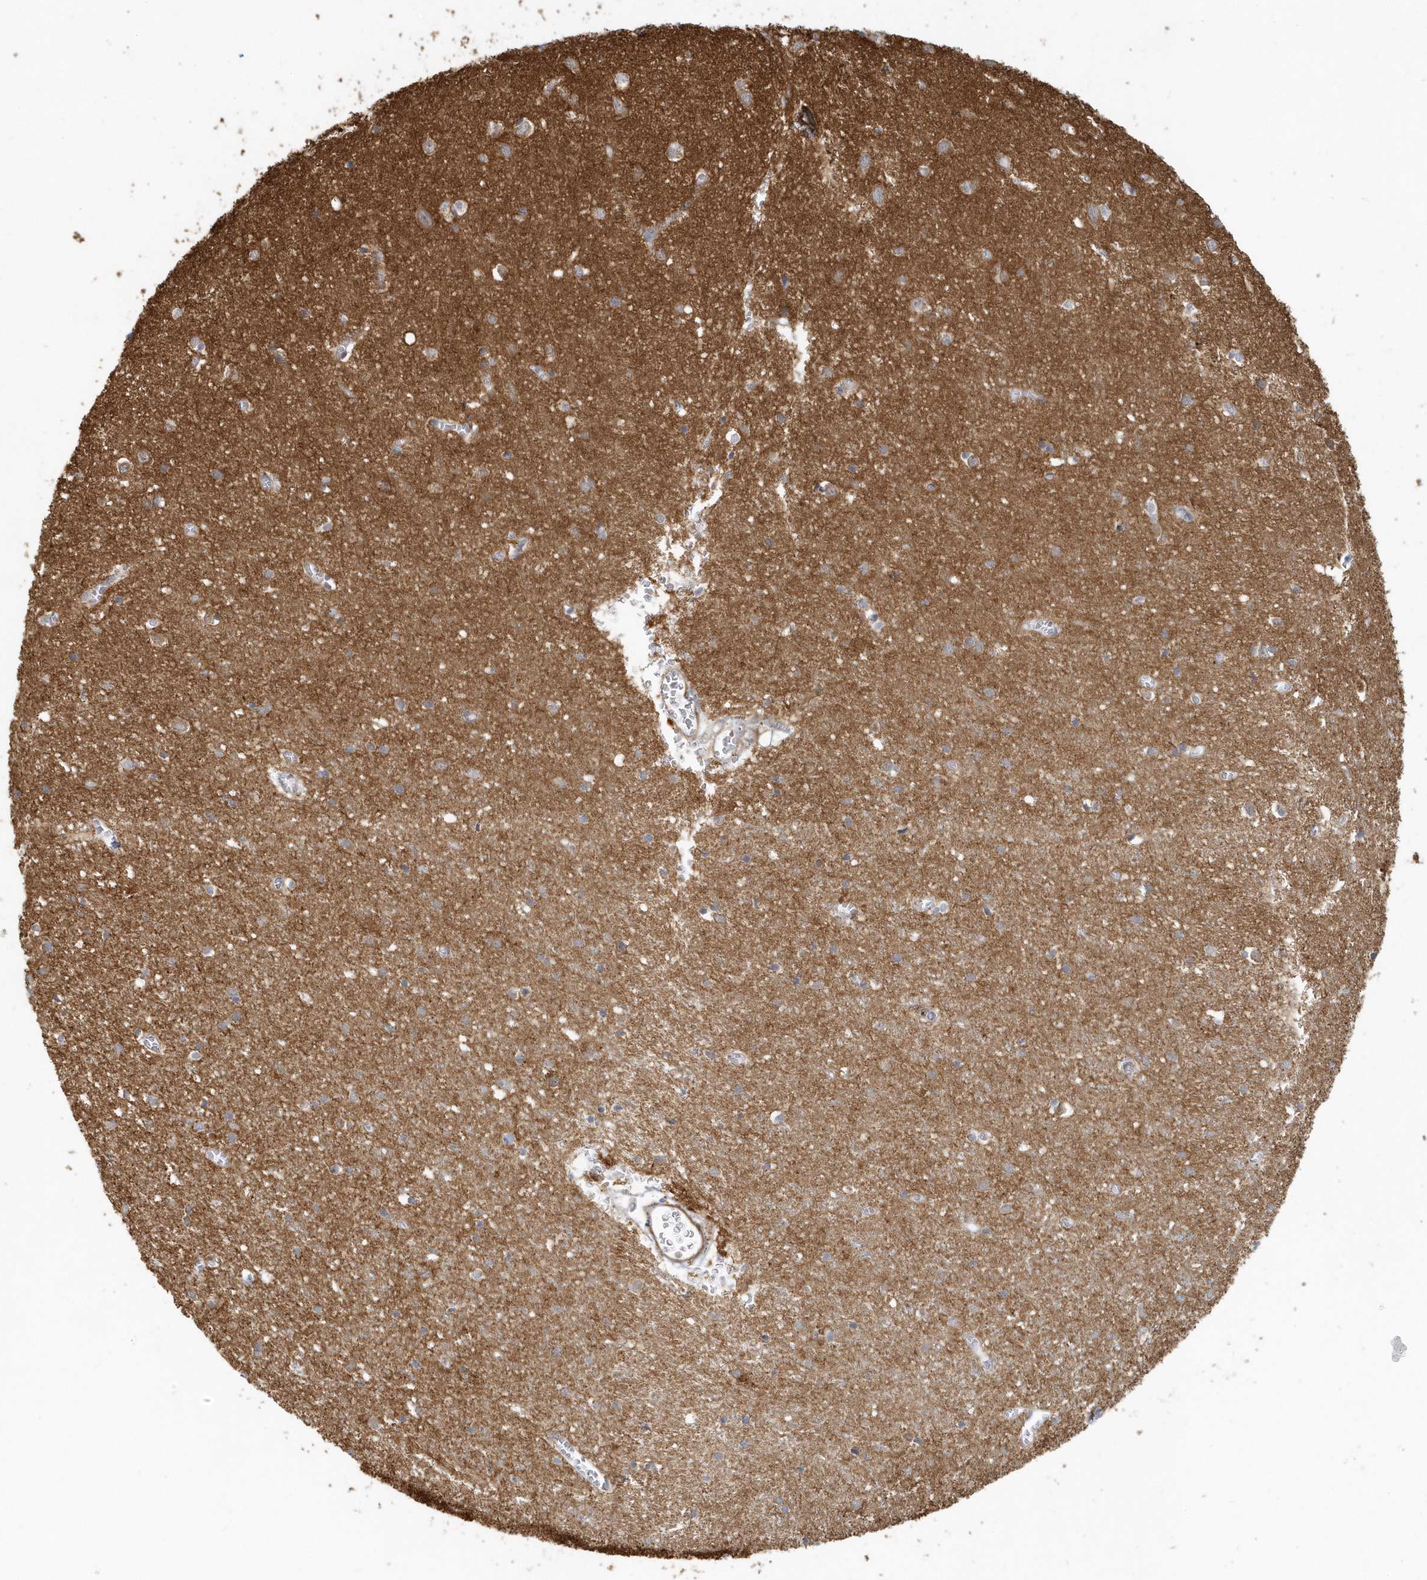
{"staining": {"intensity": "moderate", "quantity": "<25%", "location": "cytoplasmic/membranous"}, "tissue": "cerebral cortex", "cell_type": "Endothelial cells", "image_type": "normal", "snomed": [{"axis": "morphology", "description": "Normal tissue, NOS"}, {"axis": "topography", "description": "Cerebral cortex"}], "caption": "Immunohistochemical staining of benign cerebral cortex reveals low levels of moderate cytoplasmic/membranous expression in approximately <25% of endothelial cells.", "gene": "NAPB", "patient": {"sex": "female", "age": 64}}